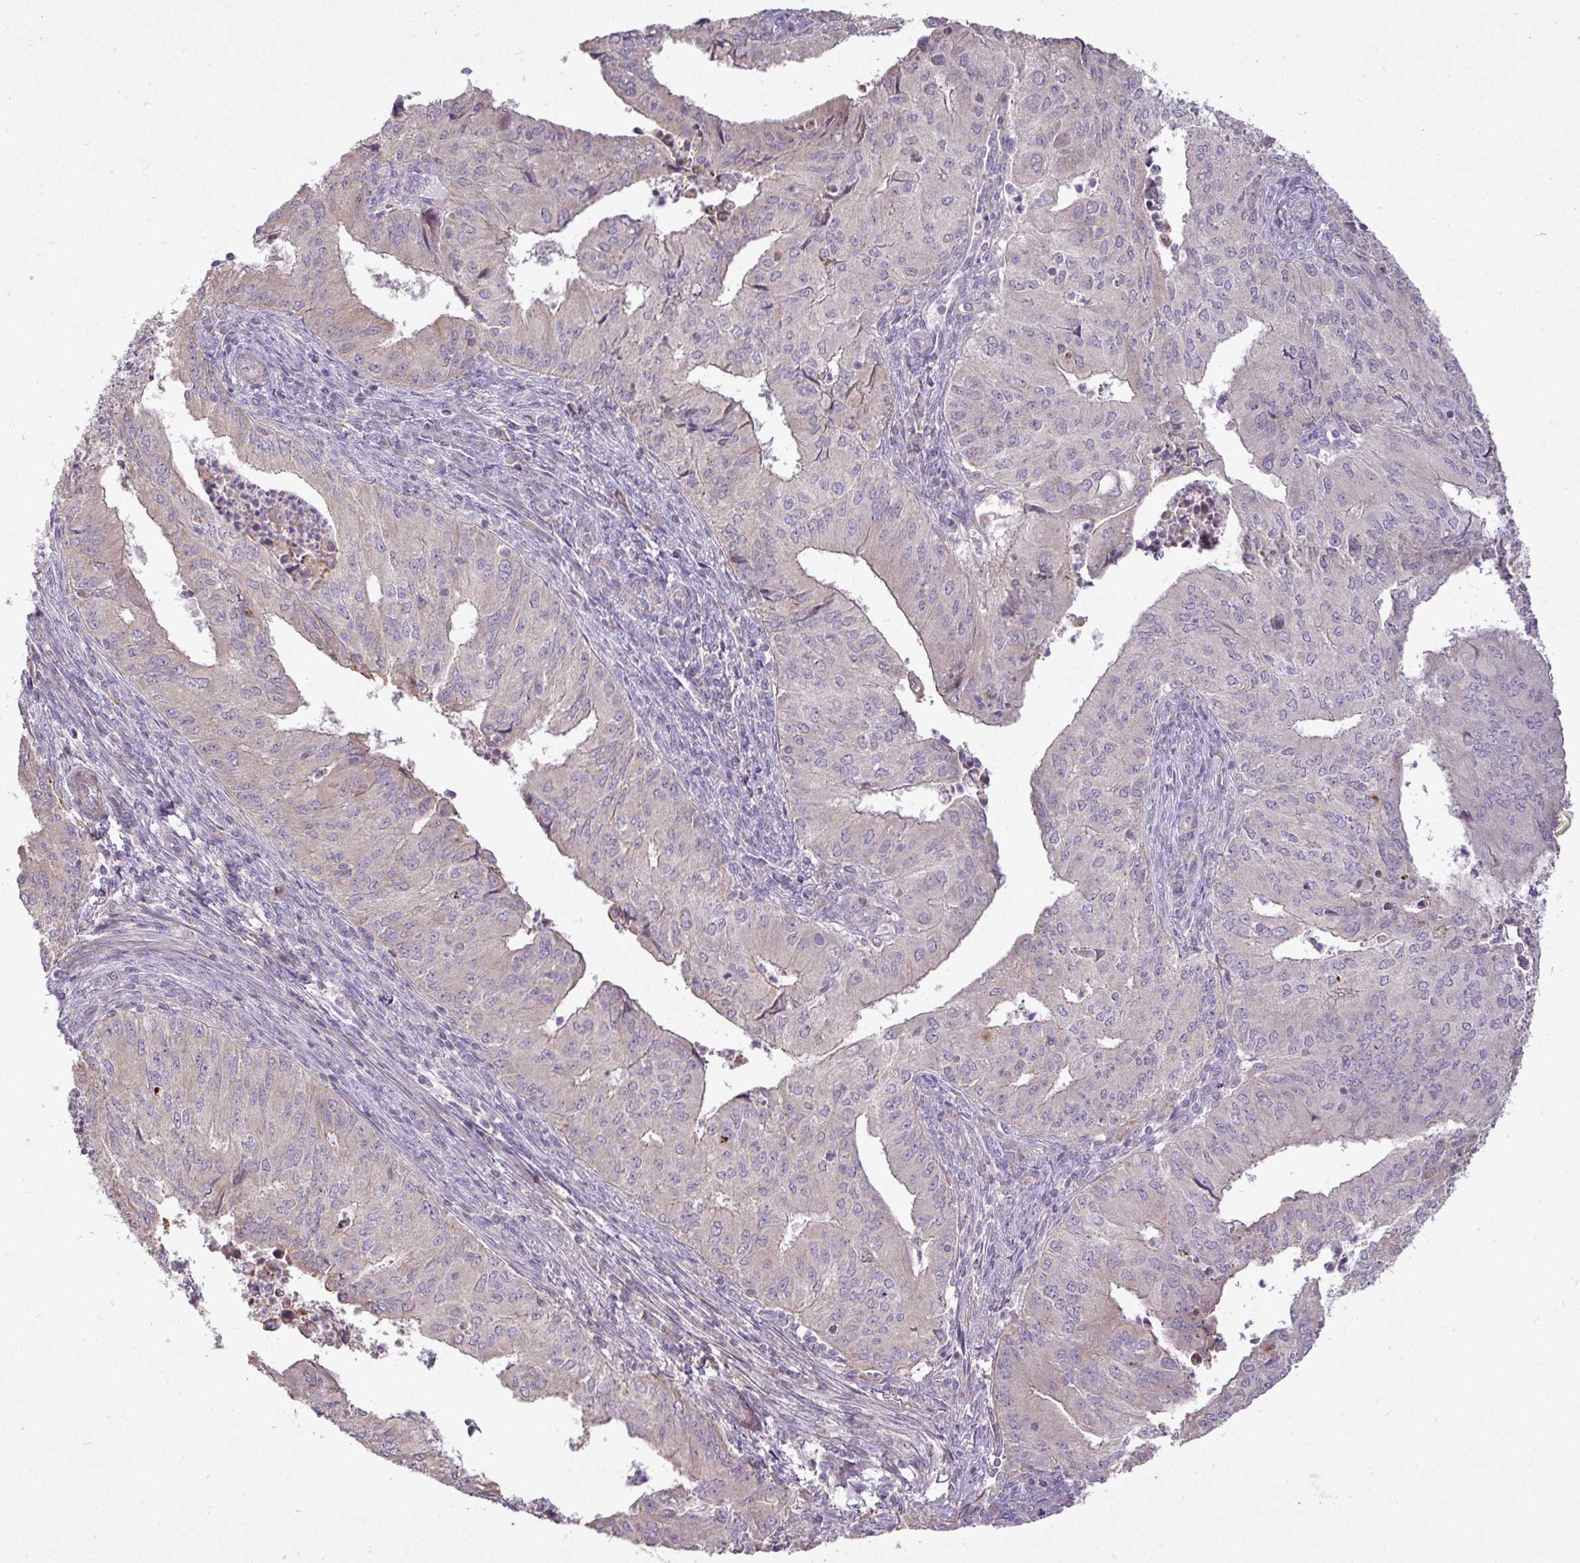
{"staining": {"intensity": "negative", "quantity": "none", "location": "none"}, "tissue": "endometrial cancer", "cell_type": "Tumor cells", "image_type": "cancer", "snomed": [{"axis": "morphology", "description": "Adenocarcinoma, NOS"}, {"axis": "topography", "description": "Endometrium"}], "caption": "An immunohistochemistry histopathology image of endometrial adenocarcinoma is shown. There is no staining in tumor cells of endometrial adenocarcinoma. (DAB IHC with hematoxylin counter stain).", "gene": "STRIP1", "patient": {"sex": "female", "age": 50}}